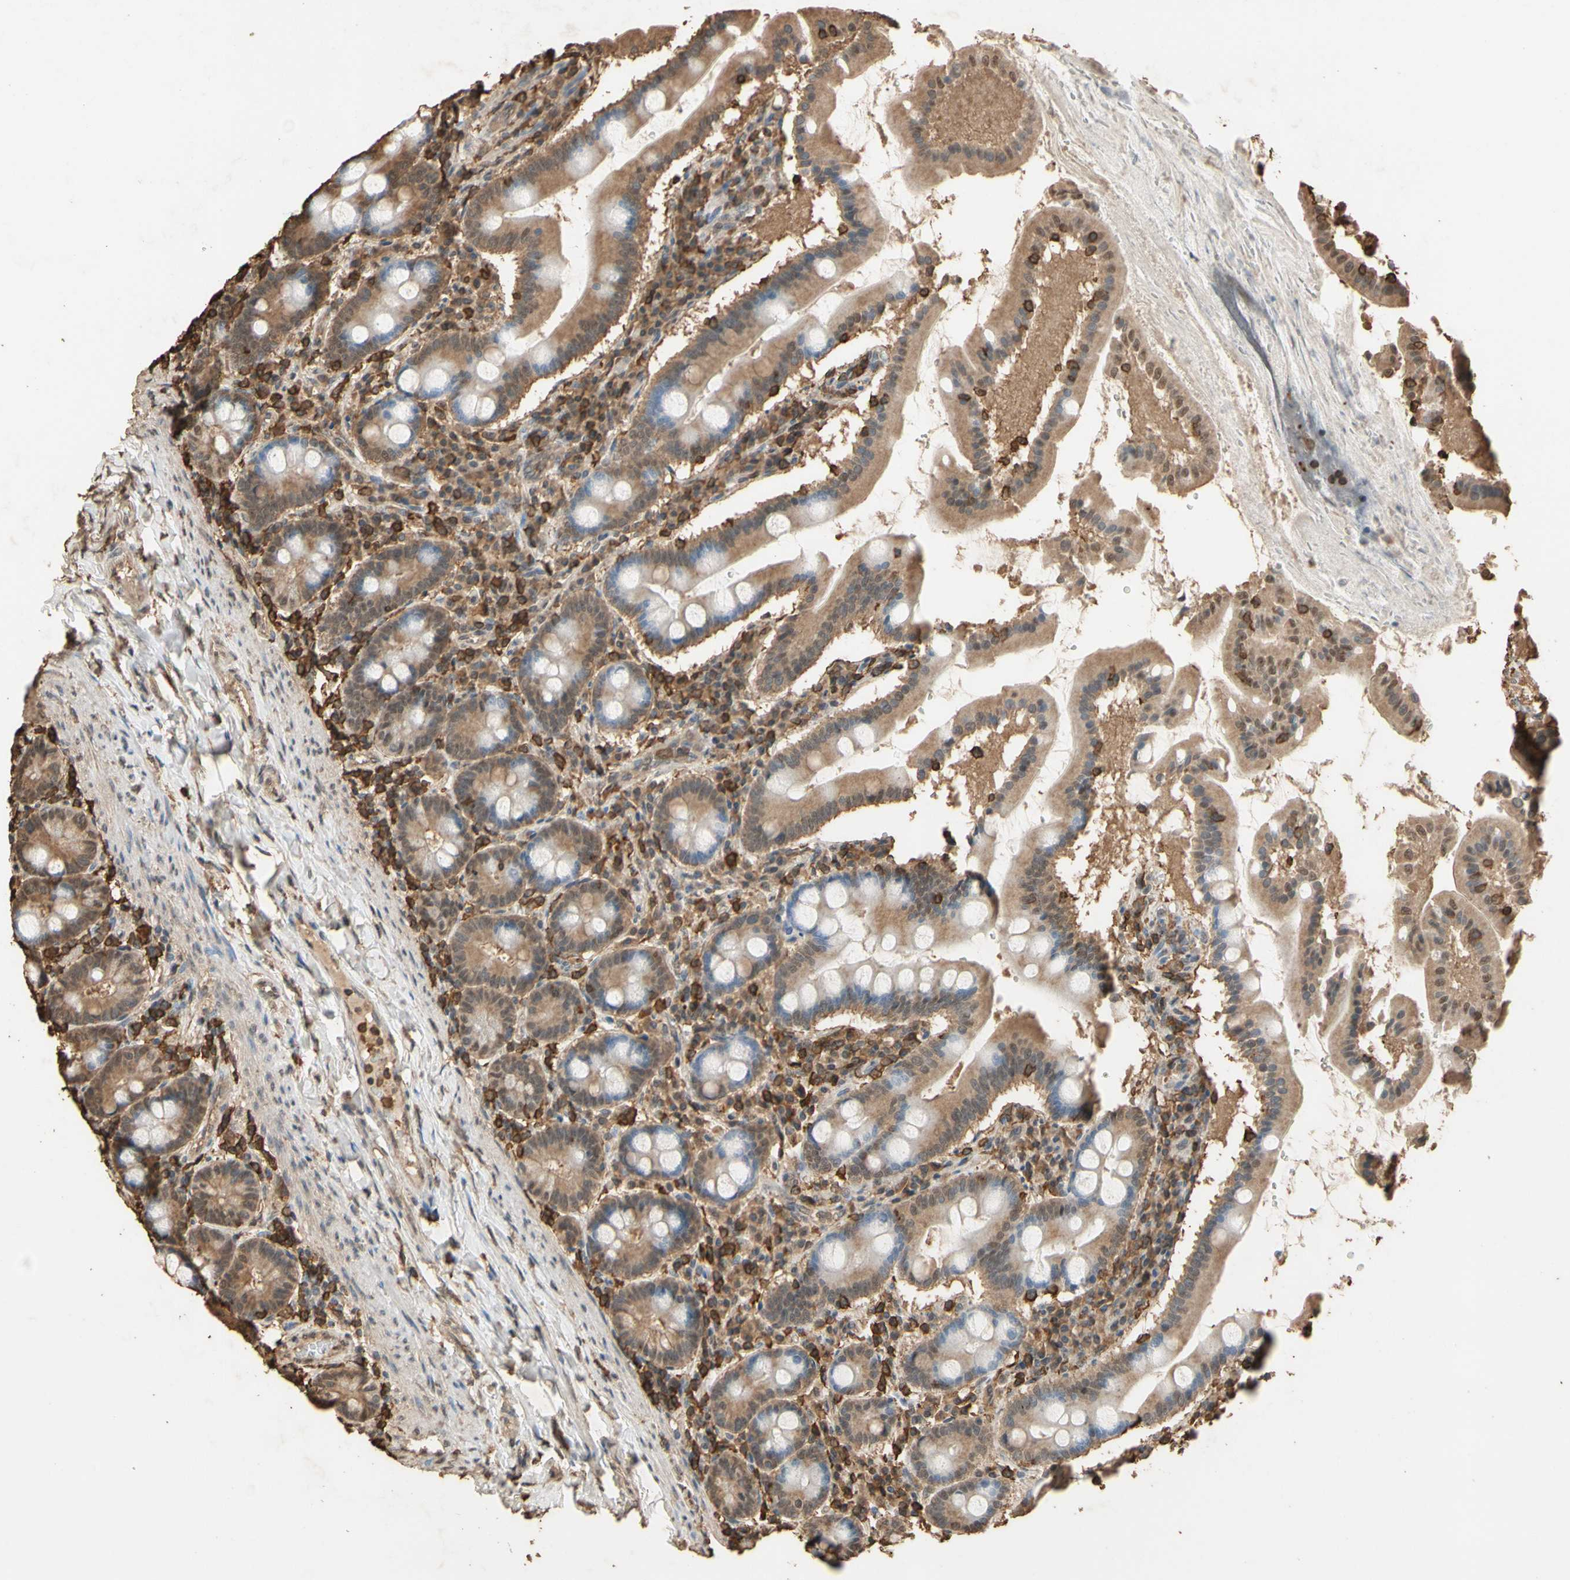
{"staining": {"intensity": "weak", "quantity": ">75%", "location": "cytoplasmic/membranous"}, "tissue": "duodenum", "cell_type": "Glandular cells", "image_type": "normal", "snomed": [{"axis": "morphology", "description": "Normal tissue, NOS"}, {"axis": "topography", "description": "Duodenum"}], "caption": "DAB immunohistochemical staining of normal human duodenum reveals weak cytoplasmic/membranous protein positivity in approximately >75% of glandular cells.", "gene": "TNFSF13B", "patient": {"sex": "male", "age": 50}}